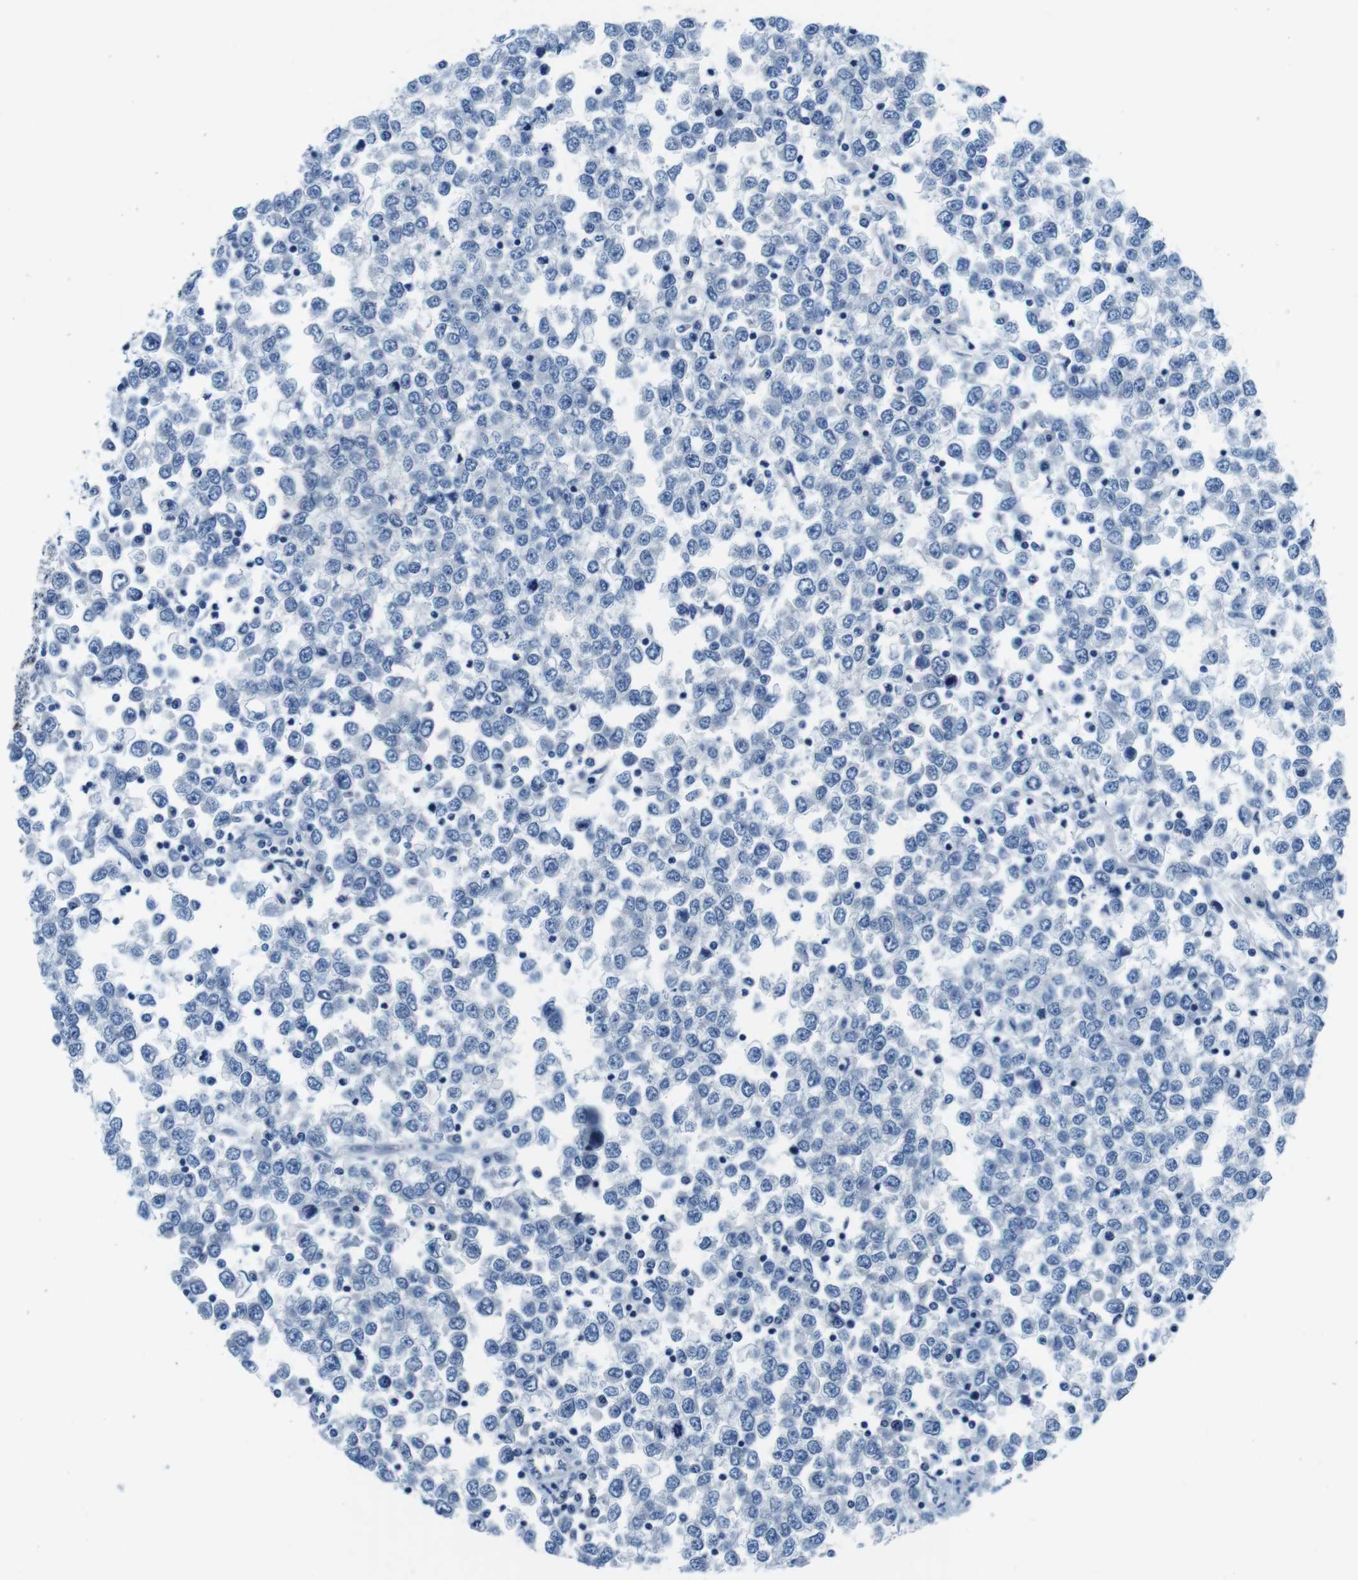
{"staining": {"intensity": "negative", "quantity": "none", "location": "none"}, "tissue": "testis cancer", "cell_type": "Tumor cells", "image_type": "cancer", "snomed": [{"axis": "morphology", "description": "Seminoma, NOS"}, {"axis": "topography", "description": "Testis"}], "caption": "Immunohistochemistry photomicrograph of human testis cancer stained for a protein (brown), which displays no expression in tumor cells. The staining was performed using DAB (3,3'-diaminobenzidine) to visualize the protein expression in brown, while the nuclei were stained in blue with hematoxylin (Magnification: 20x).", "gene": "EIF2B5", "patient": {"sex": "male", "age": 65}}